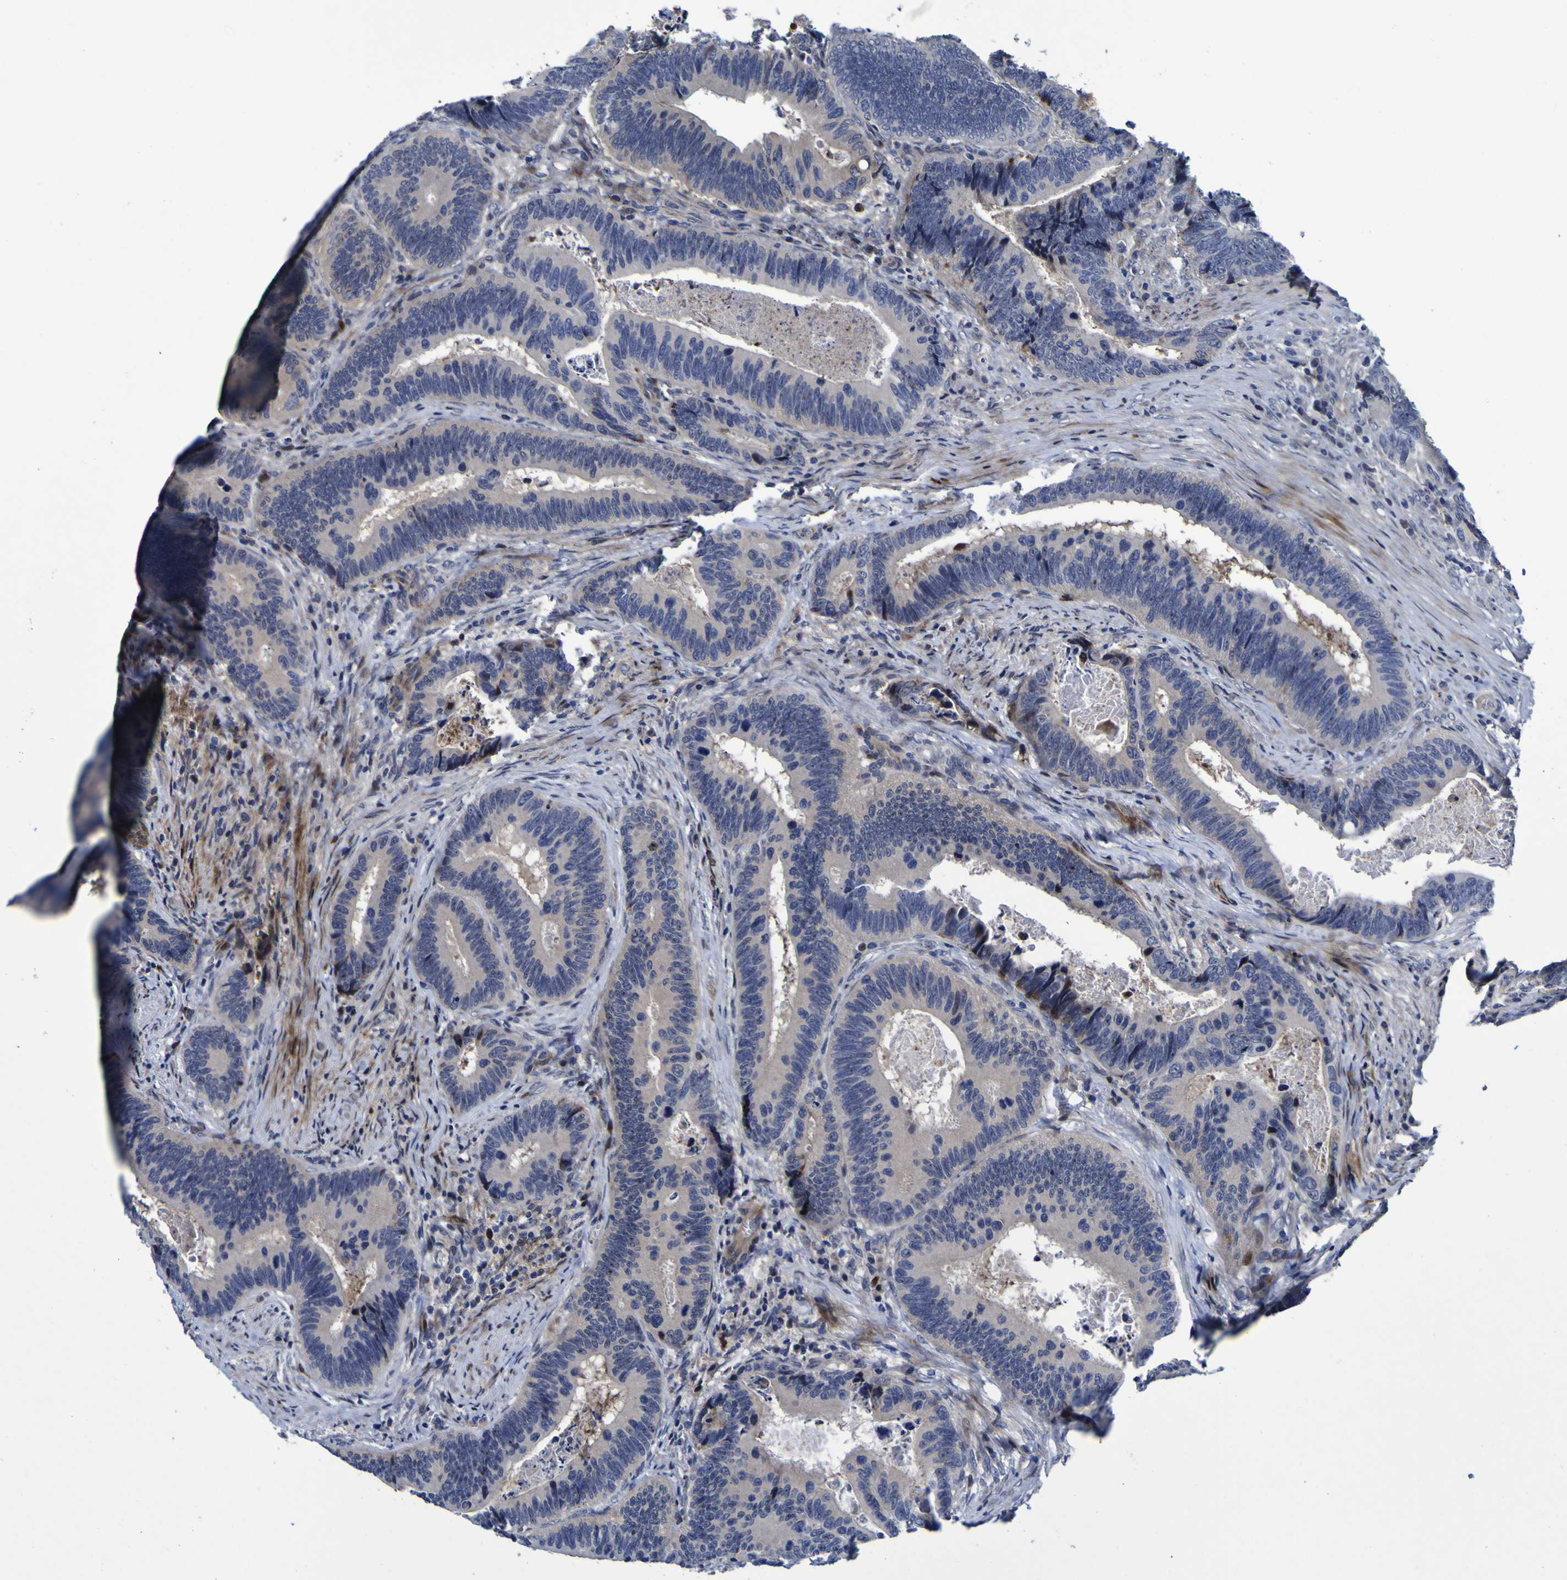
{"staining": {"intensity": "negative", "quantity": "none", "location": "none"}, "tissue": "colorectal cancer", "cell_type": "Tumor cells", "image_type": "cancer", "snomed": [{"axis": "morphology", "description": "Inflammation, NOS"}, {"axis": "morphology", "description": "Adenocarcinoma, NOS"}, {"axis": "topography", "description": "Colon"}], "caption": "Tumor cells are negative for brown protein staining in adenocarcinoma (colorectal).", "gene": "MGLL", "patient": {"sex": "male", "age": 72}}